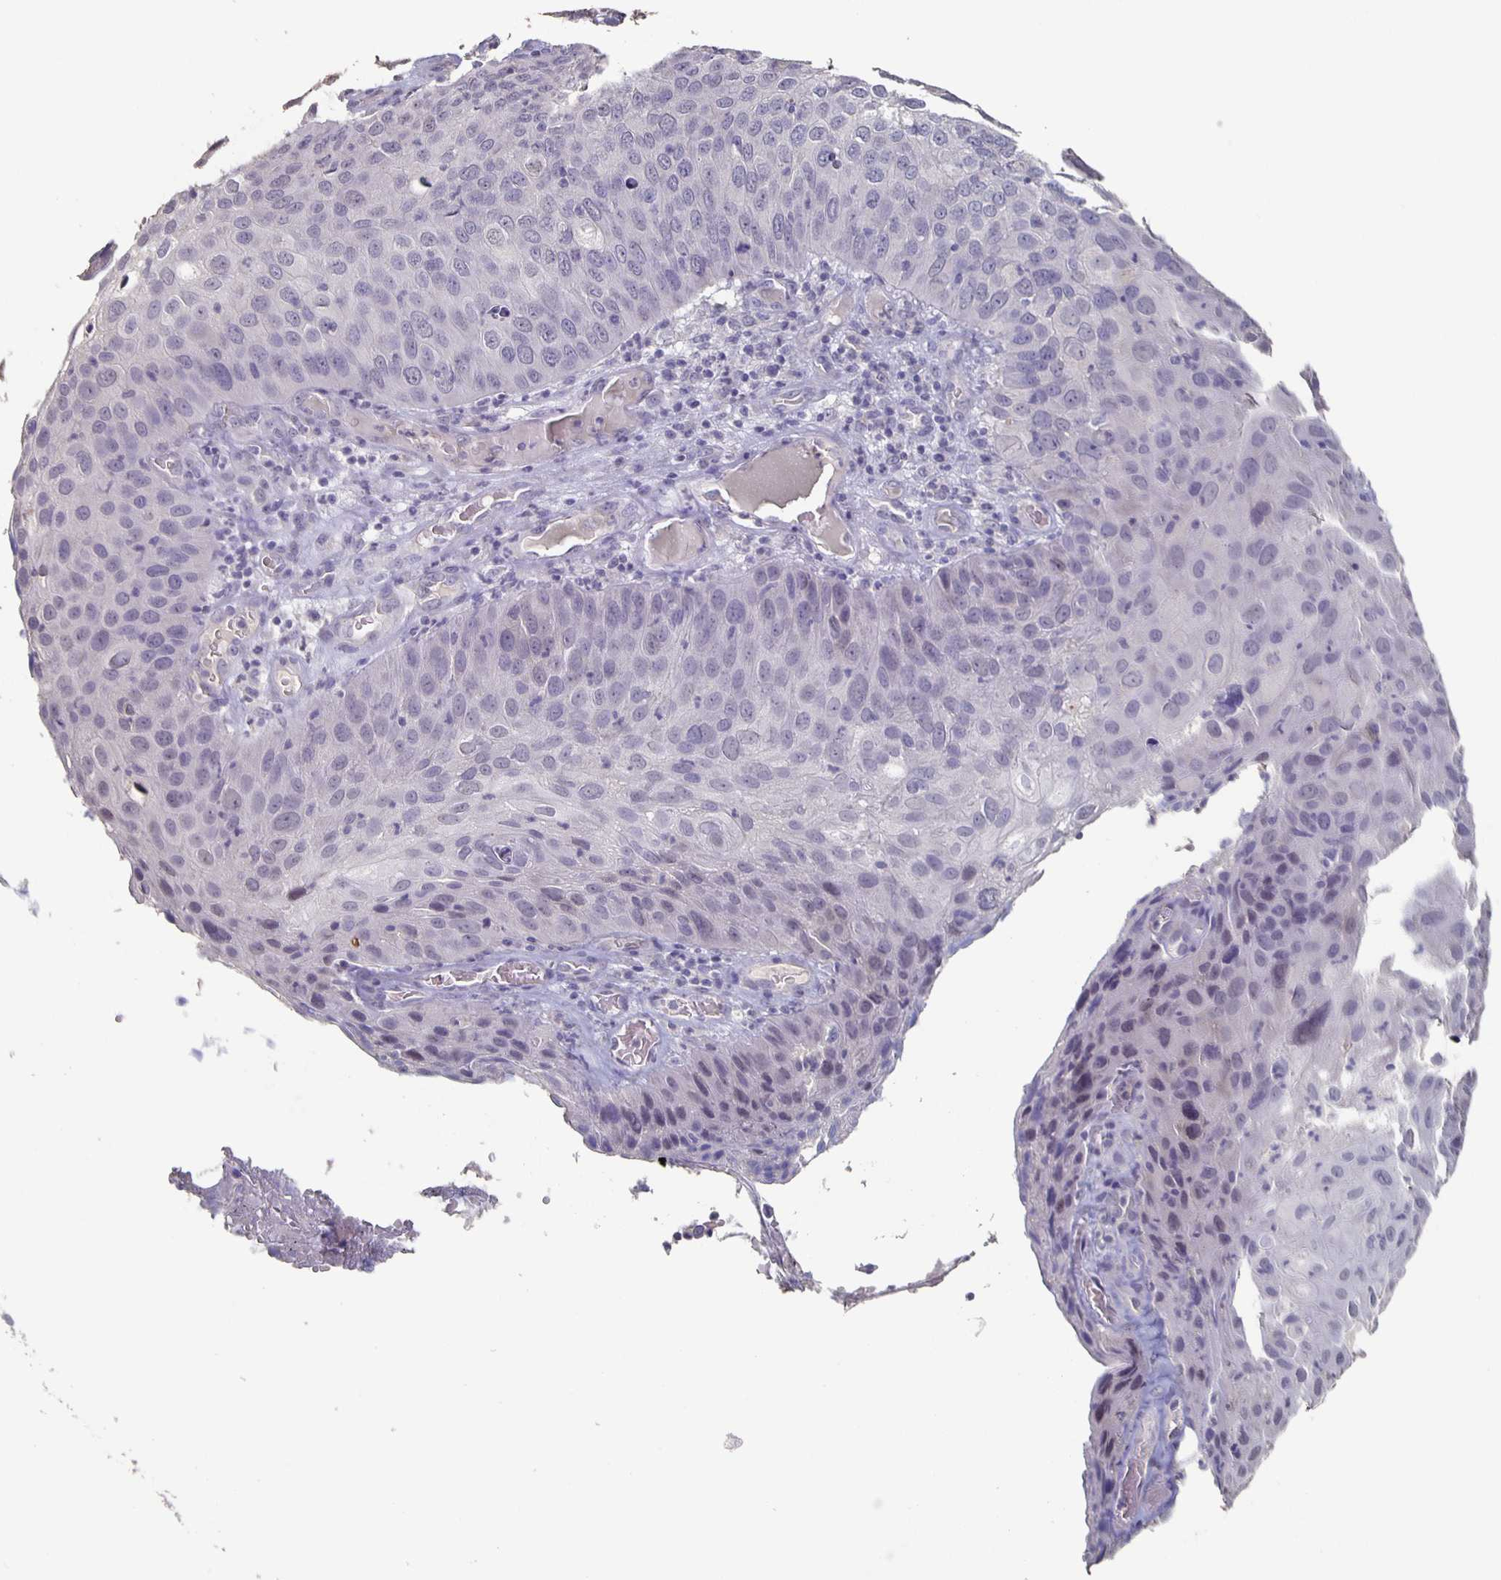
{"staining": {"intensity": "negative", "quantity": "none", "location": "none"}, "tissue": "skin cancer", "cell_type": "Tumor cells", "image_type": "cancer", "snomed": [{"axis": "morphology", "description": "Squamous cell carcinoma, NOS"}, {"axis": "topography", "description": "Skin"}], "caption": "Immunohistochemistry (IHC) of squamous cell carcinoma (skin) demonstrates no staining in tumor cells. Nuclei are stained in blue.", "gene": "CACNA2D2", "patient": {"sex": "male", "age": 87}}